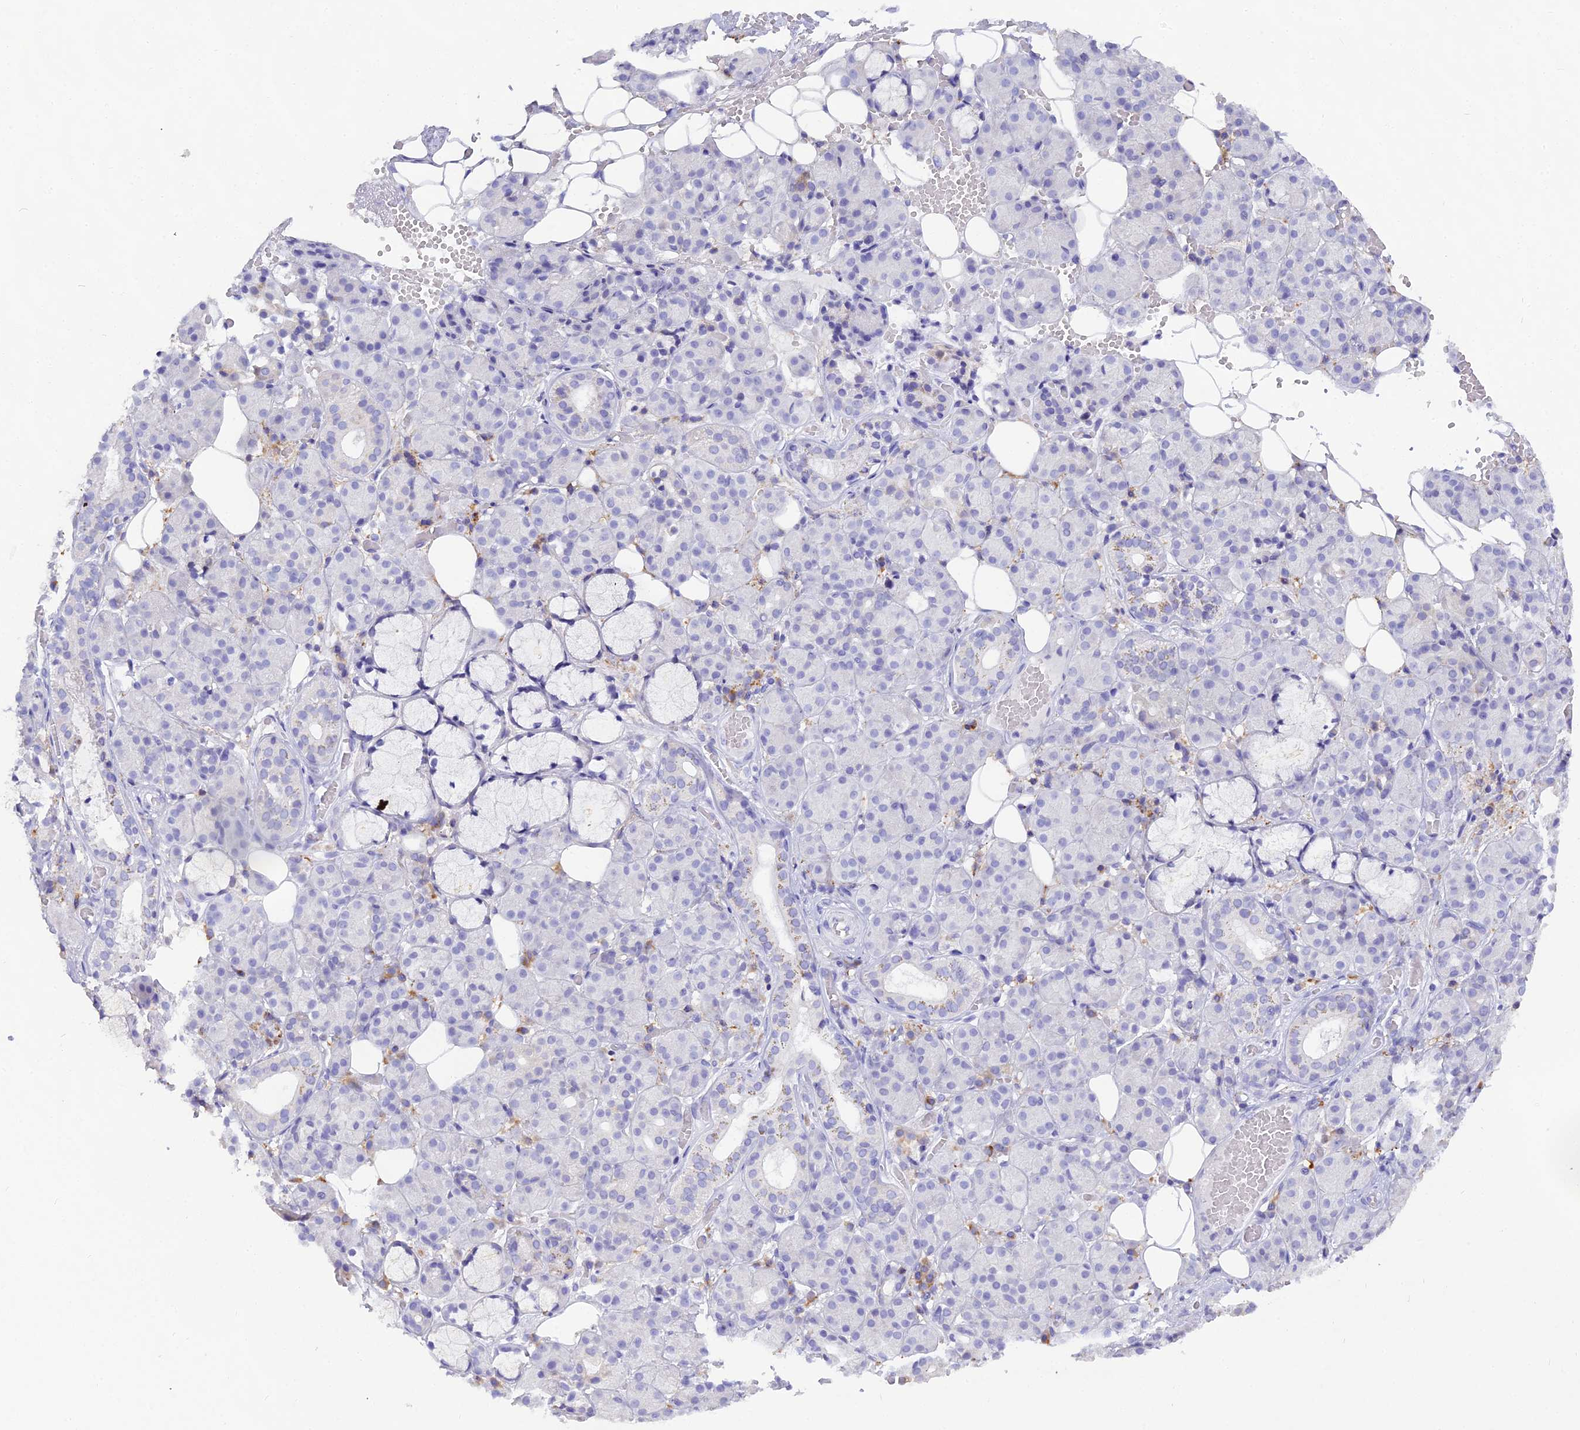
{"staining": {"intensity": "negative", "quantity": "none", "location": "none"}, "tissue": "salivary gland", "cell_type": "Glandular cells", "image_type": "normal", "snomed": [{"axis": "morphology", "description": "Normal tissue, NOS"}, {"axis": "topography", "description": "Salivary gland"}], "caption": "Immunohistochemical staining of unremarkable human salivary gland demonstrates no significant staining in glandular cells.", "gene": "CD5", "patient": {"sex": "male", "age": 63}}